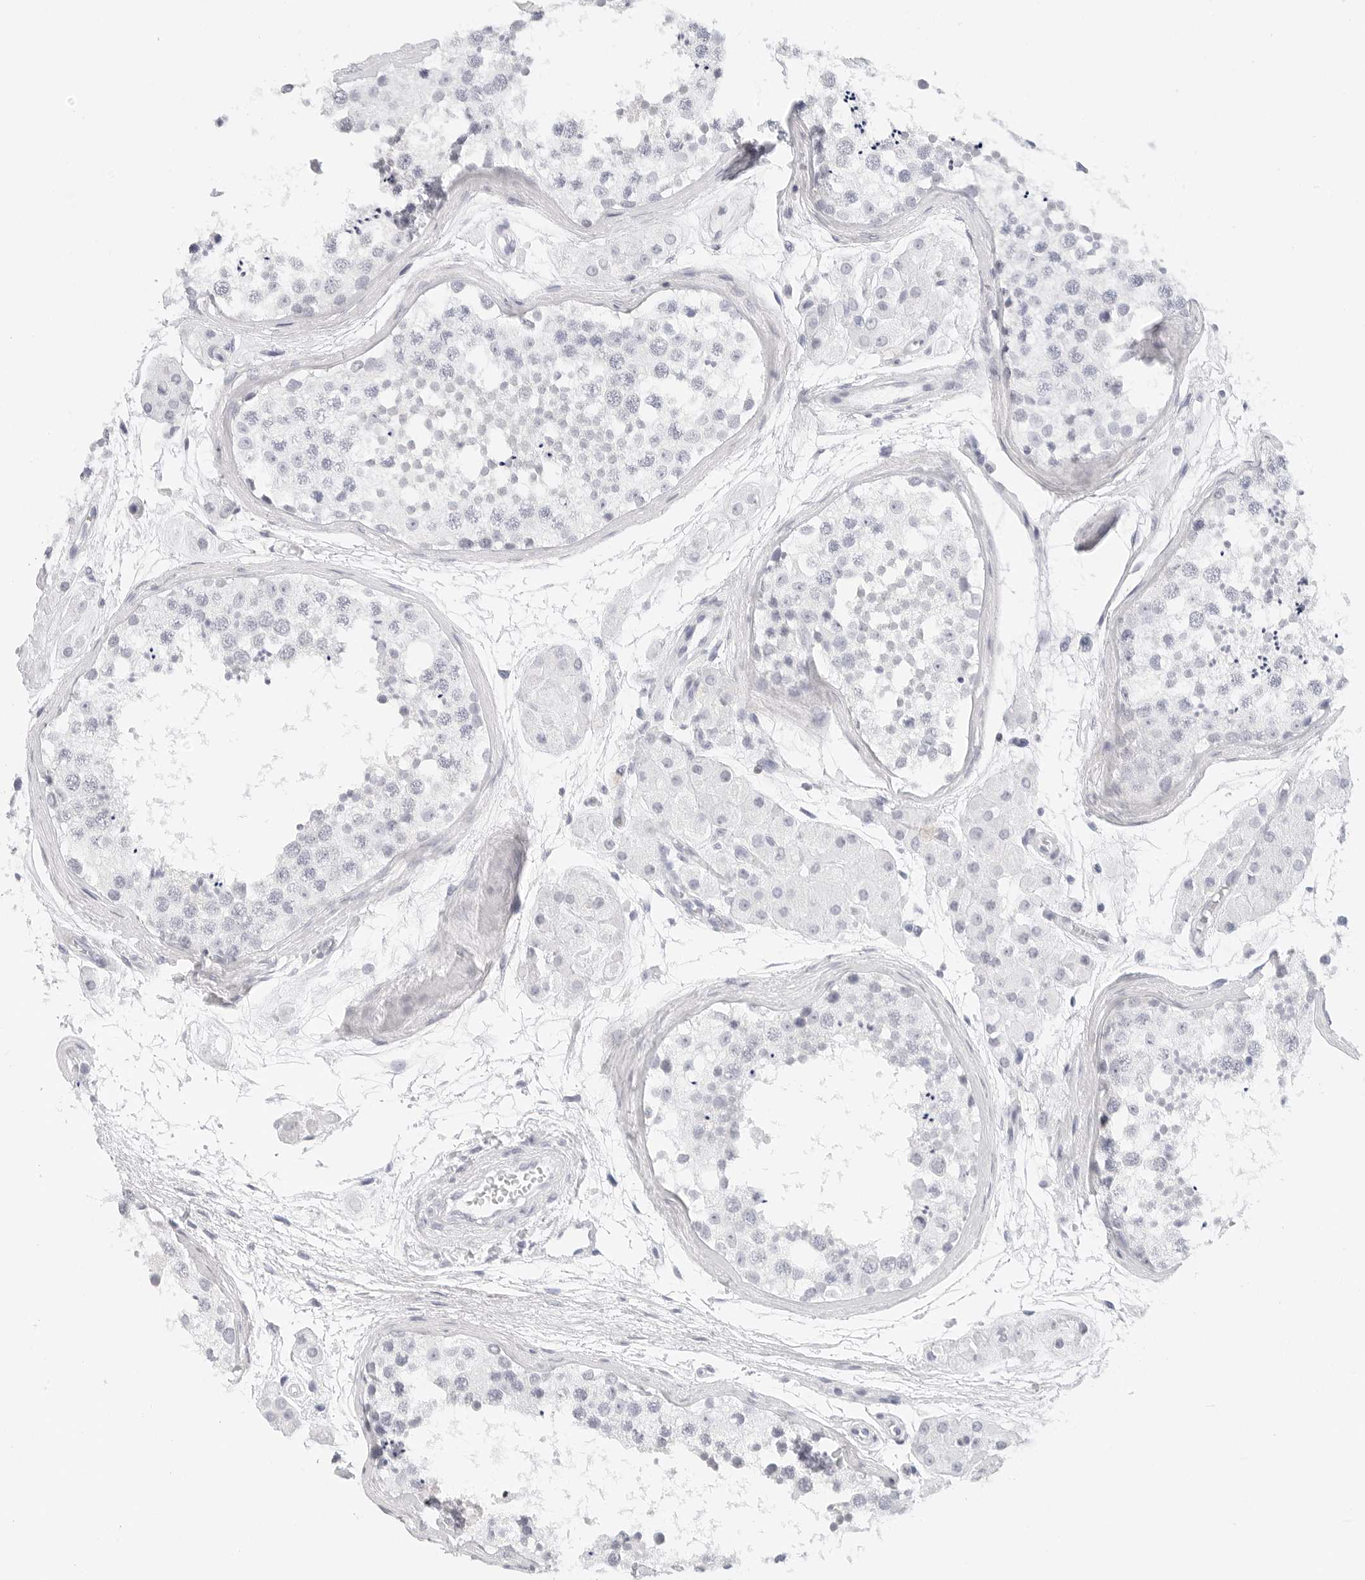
{"staining": {"intensity": "negative", "quantity": "none", "location": "none"}, "tissue": "testis", "cell_type": "Cells in seminiferous ducts", "image_type": "normal", "snomed": [{"axis": "morphology", "description": "Normal tissue, NOS"}, {"axis": "topography", "description": "Testis"}], "caption": "IHC image of normal human testis stained for a protein (brown), which shows no positivity in cells in seminiferous ducts. (Brightfield microscopy of DAB IHC at high magnification).", "gene": "SLC9A3R1", "patient": {"sex": "male", "age": 56}}